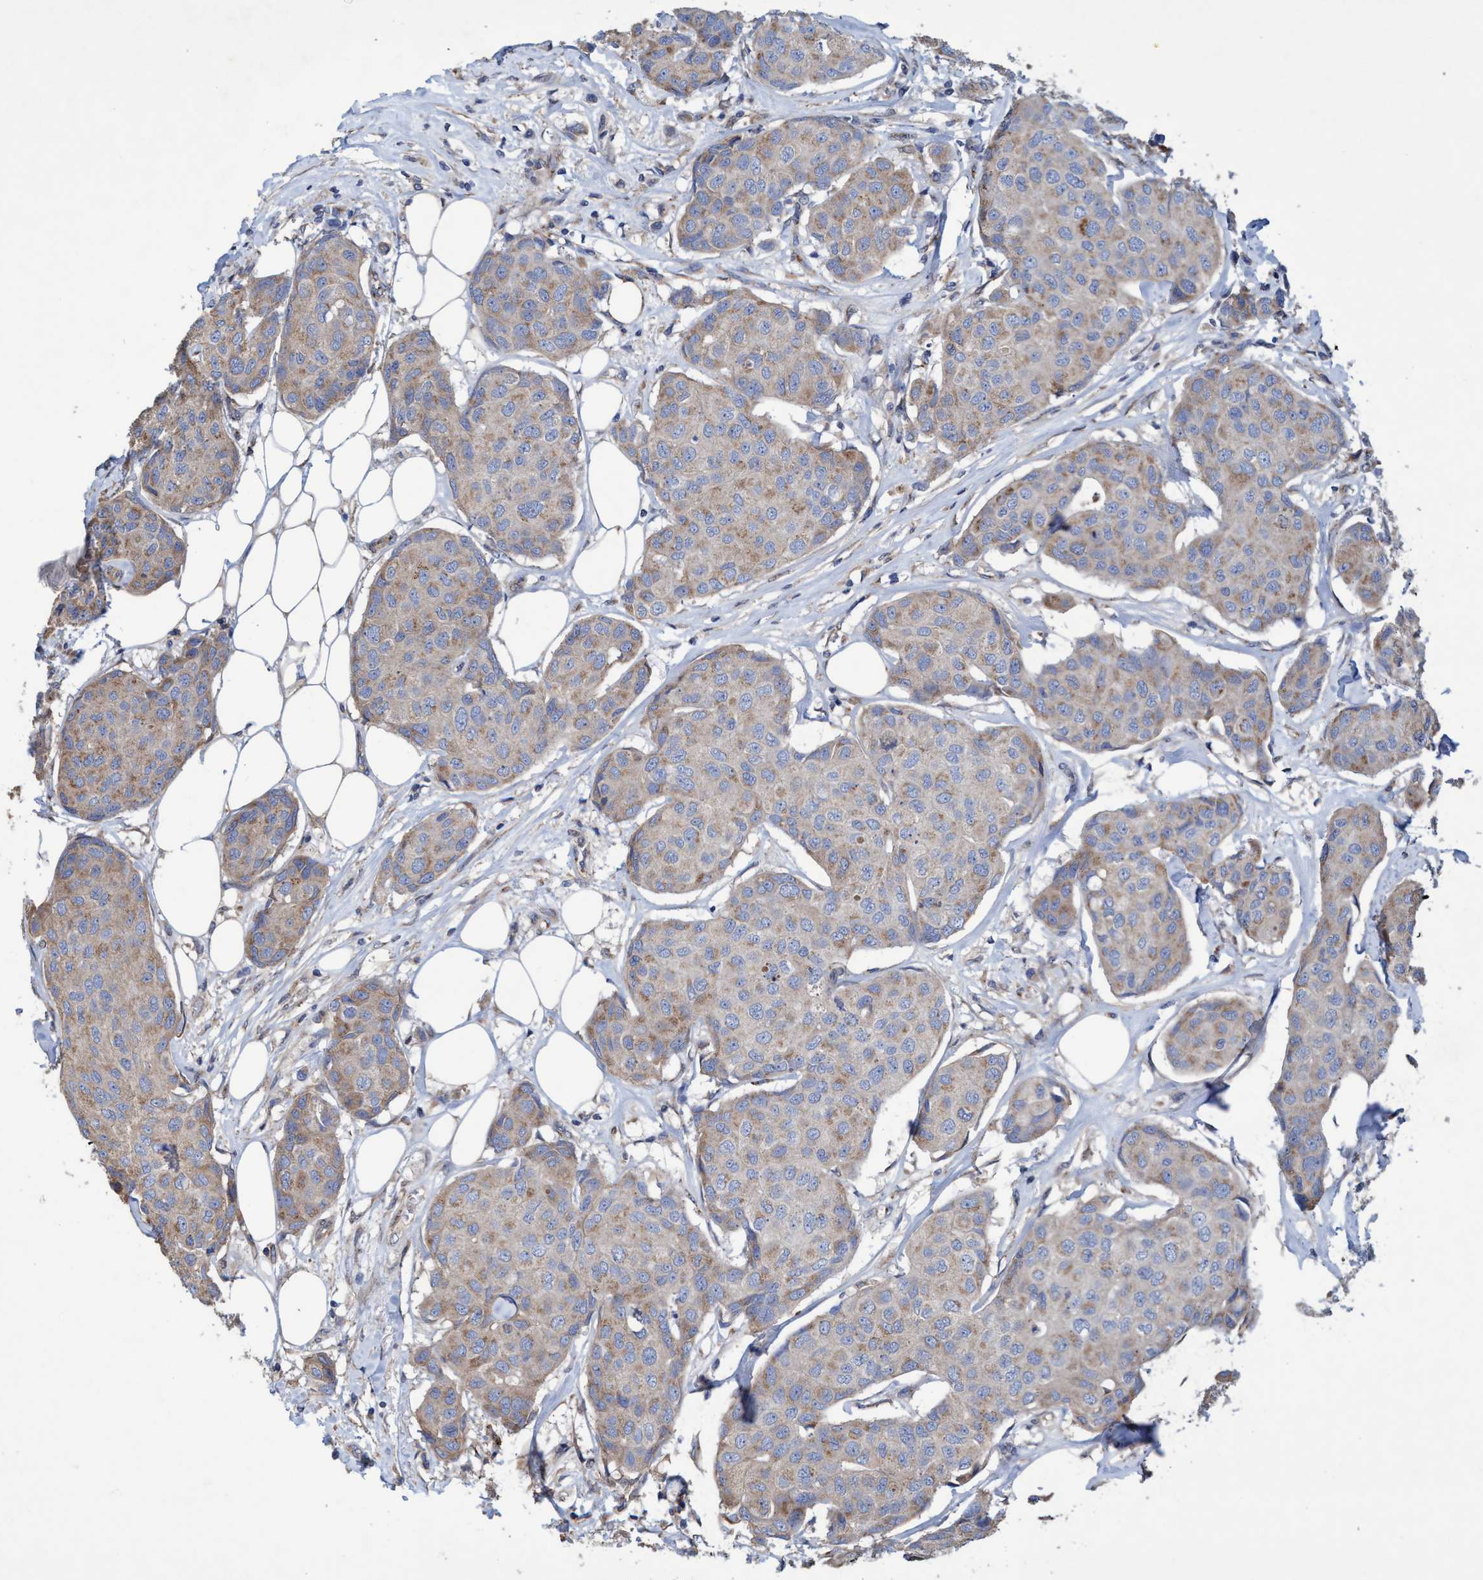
{"staining": {"intensity": "weak", "quantity": ">75%", "location": "cytoplasmic/membranous"}, "tissue": "breast cancer", "cell_type": "Tumor cells", "image_type": "cancer", "snomed": [{"axis": "morphology", "description": "Duct carcinoma"}, {"axis": "topography", "description": "Breast"}], "caption": "Immunohistochemistry (IHC) (DAB) staining of human breast cancer demonstrates weak cytoplasmic/membranous protein expression in about >75% of tumor cells.", "gene": "BICD2", "patient": {"sex": "female", "age": 80}}